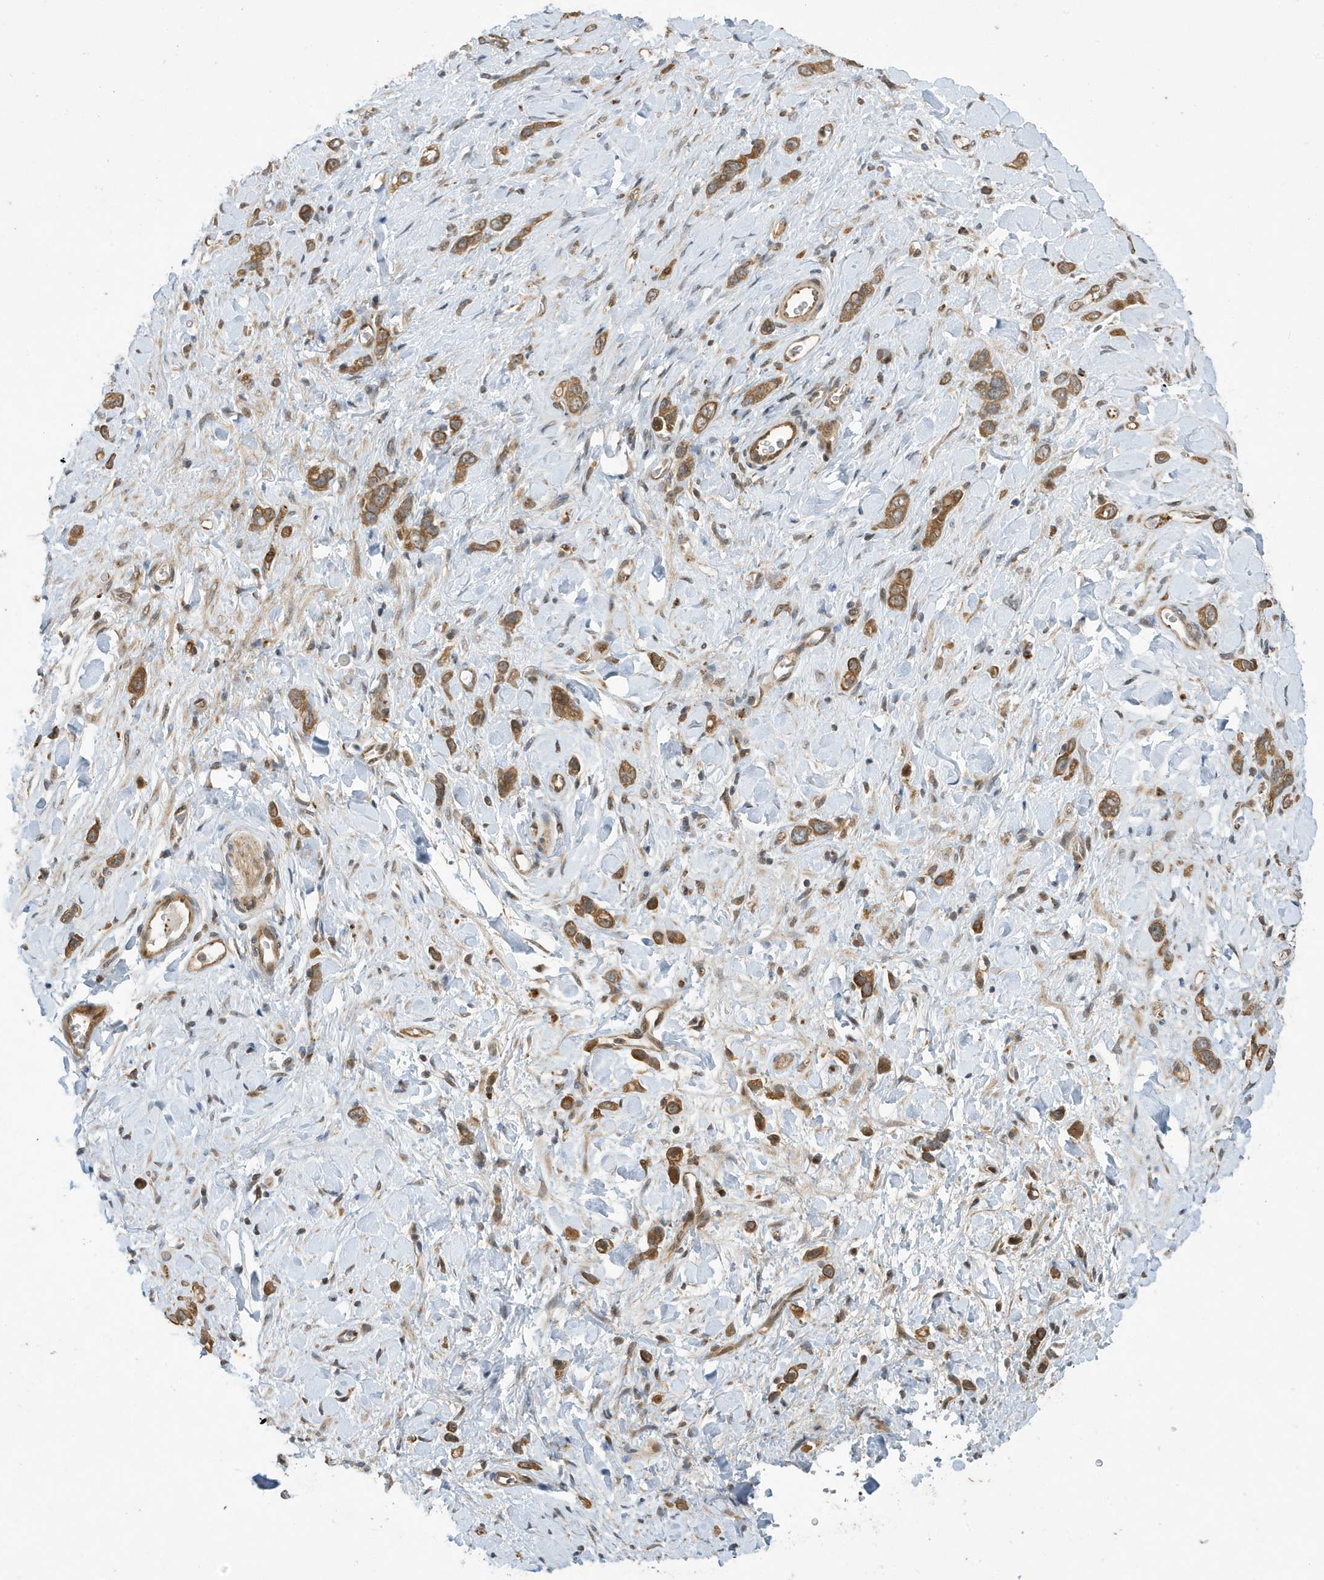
{"staining": {"intensity": "moderate", "quantity": ">75%", "location": "cytoplasmic/membranous"}, "tissue": "stomach cancer", "cell_type": "Tumor cells", "image_type": "cancer", "snomed": [{"axis": "morphology", "description": "Adenocarcinoma, NOS"}, {"axis": "topography", "description": "Stomach"}], "caption": "This photomicrograph displays IHC staining of human stomach cancer (adenocarcinoma), with medium moderate cytoplasmic/membranous expression in about >75% of tumor cells.", "gene": "NCOA7", "patient": {"sex": "female", "age": 65}}